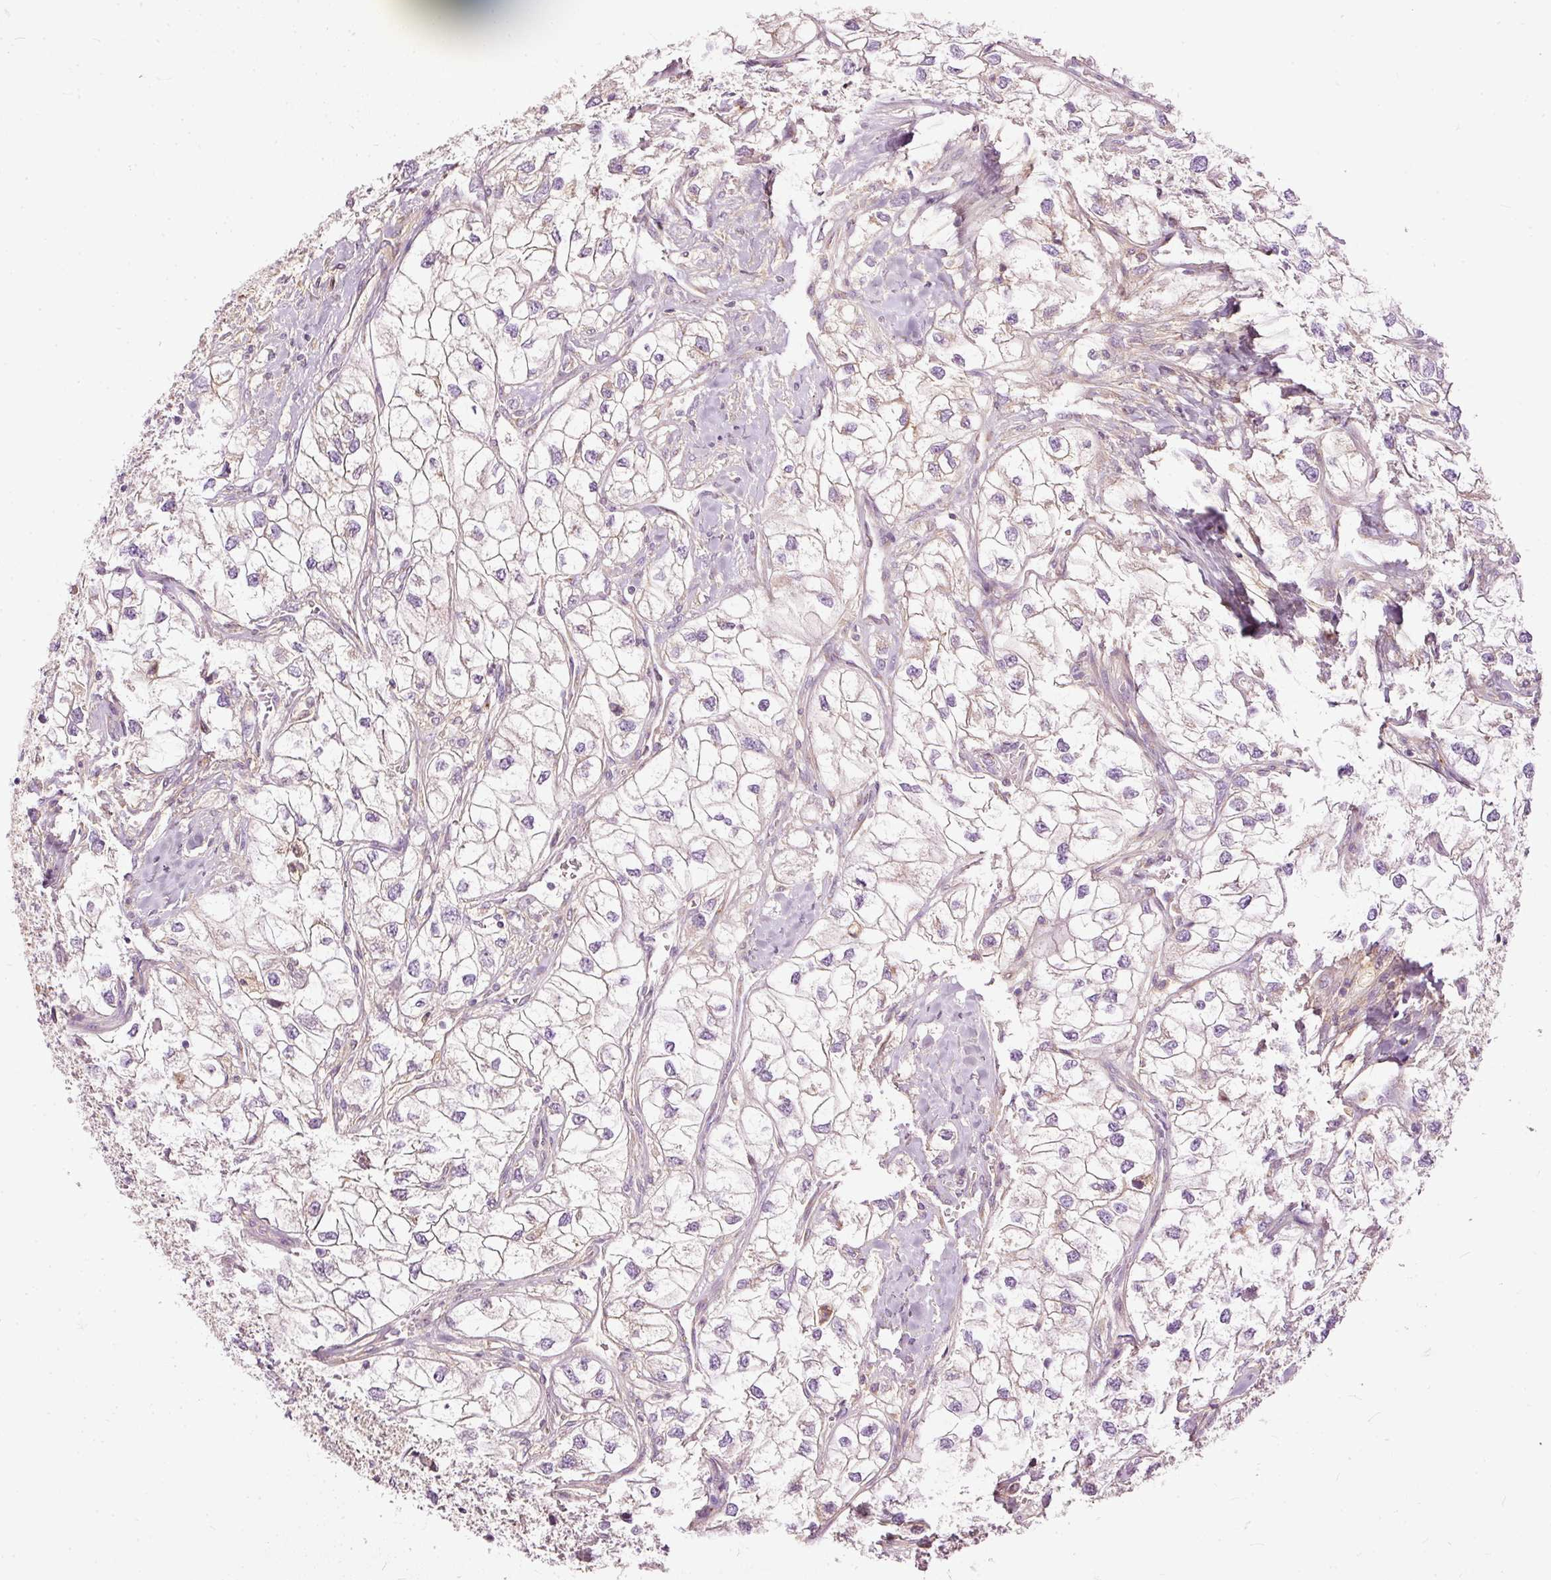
{"staining": {"intensity": "weak", "quantity": "<25%", "location": "cytoplasmic/membranous"}, "tissue": "renal cancer", "cell_type": "Tumor cells", "image_type": "cancer", "snomed": [{"axis": "morphology", "description": "Adenocarcinoma, NOS"}, {"axis": "topography", "description": "Kidney"}], "caption": "The photomicrograph demonstrates no significant positivity in tumor cells of renal cancer.", "gene": "PAQR9", "patient": {"sex": "male", "age": 59}}